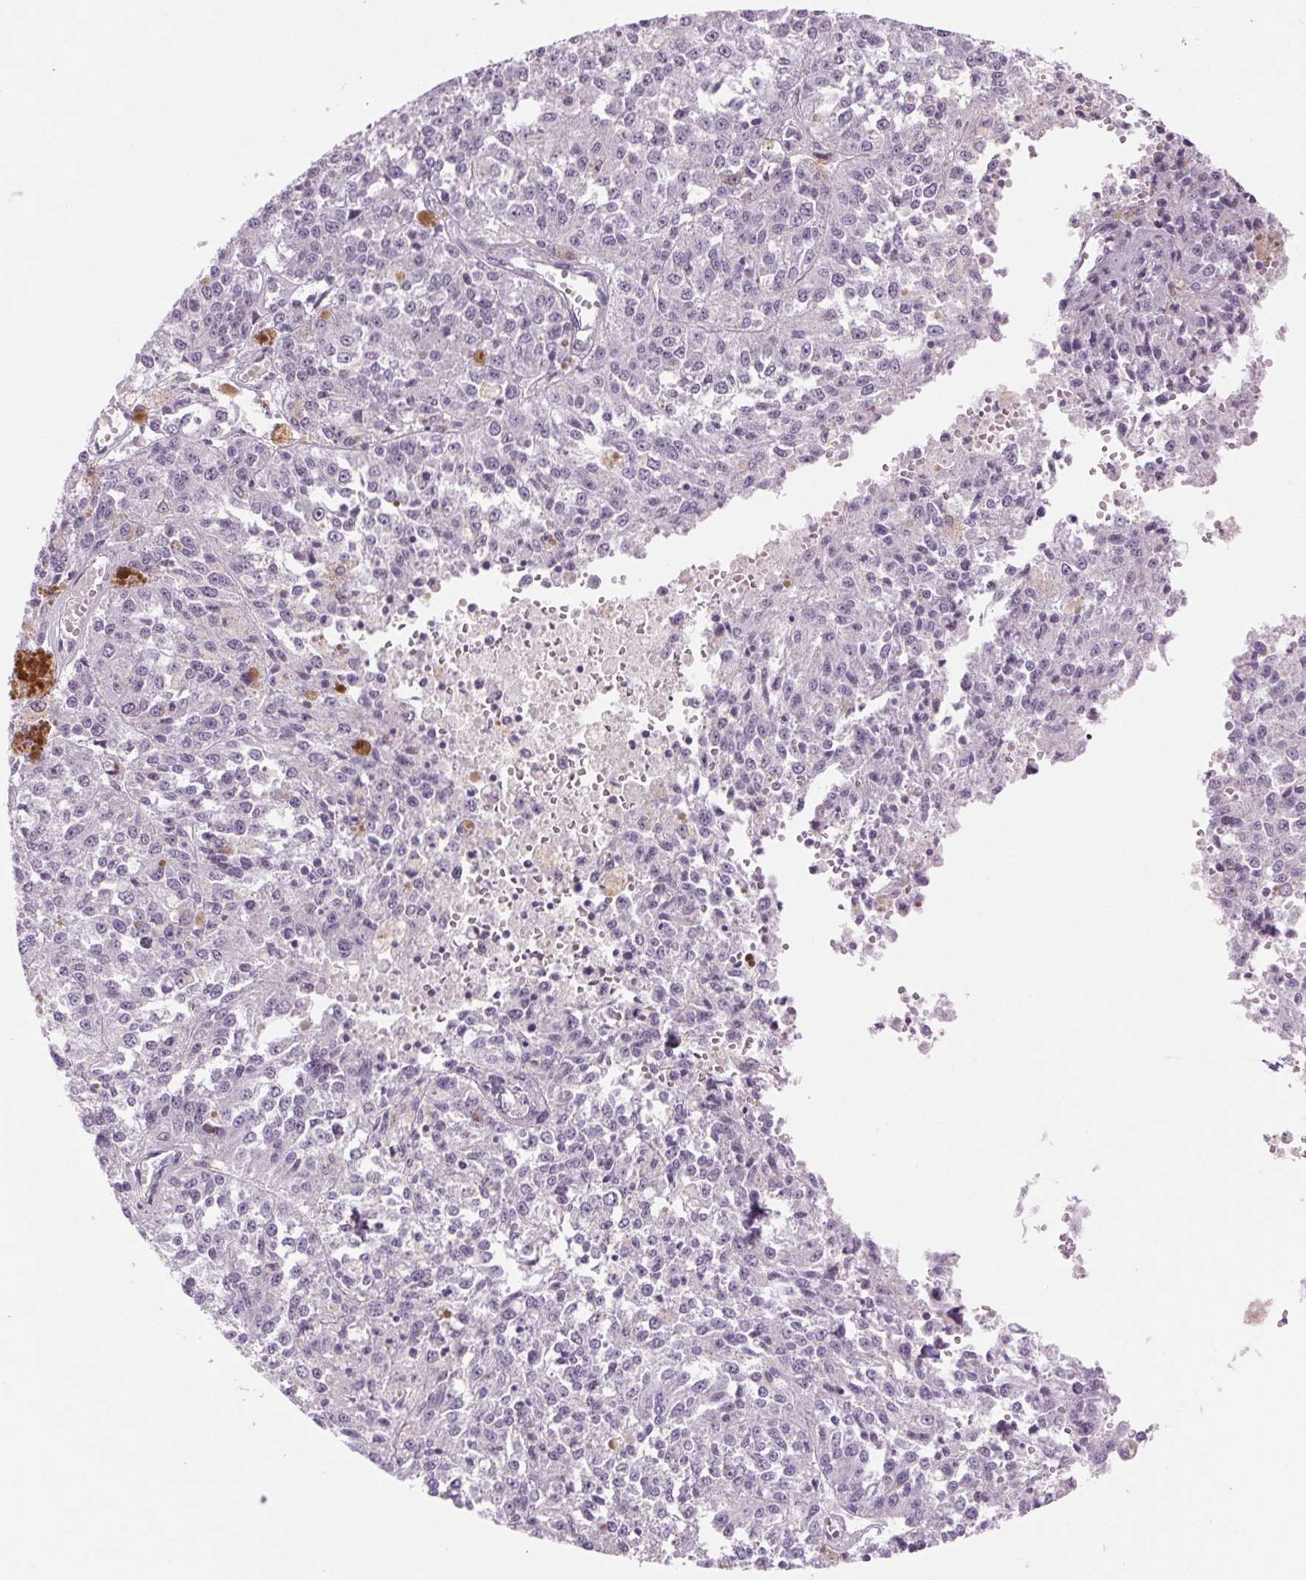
{"staining": {"intensity": "negative", "quantity": "none", "location": "none"}, "tissue": "melanoma", "cell_type": "Tumor cells", "image_type": "cancer", "snomed": [{"axis": "morphology", "description": "Malignant melanoma, Metastatic site"}, {"axis": "topography", "description": "Lymph node"}], "caption": "This is an immunohistochemistry micrograph of malignant melanoma (metastatic site). There is no expression in tumor cells.", "gene": "SLC6A19", "patient": {"sex": "female", "age": 64}}